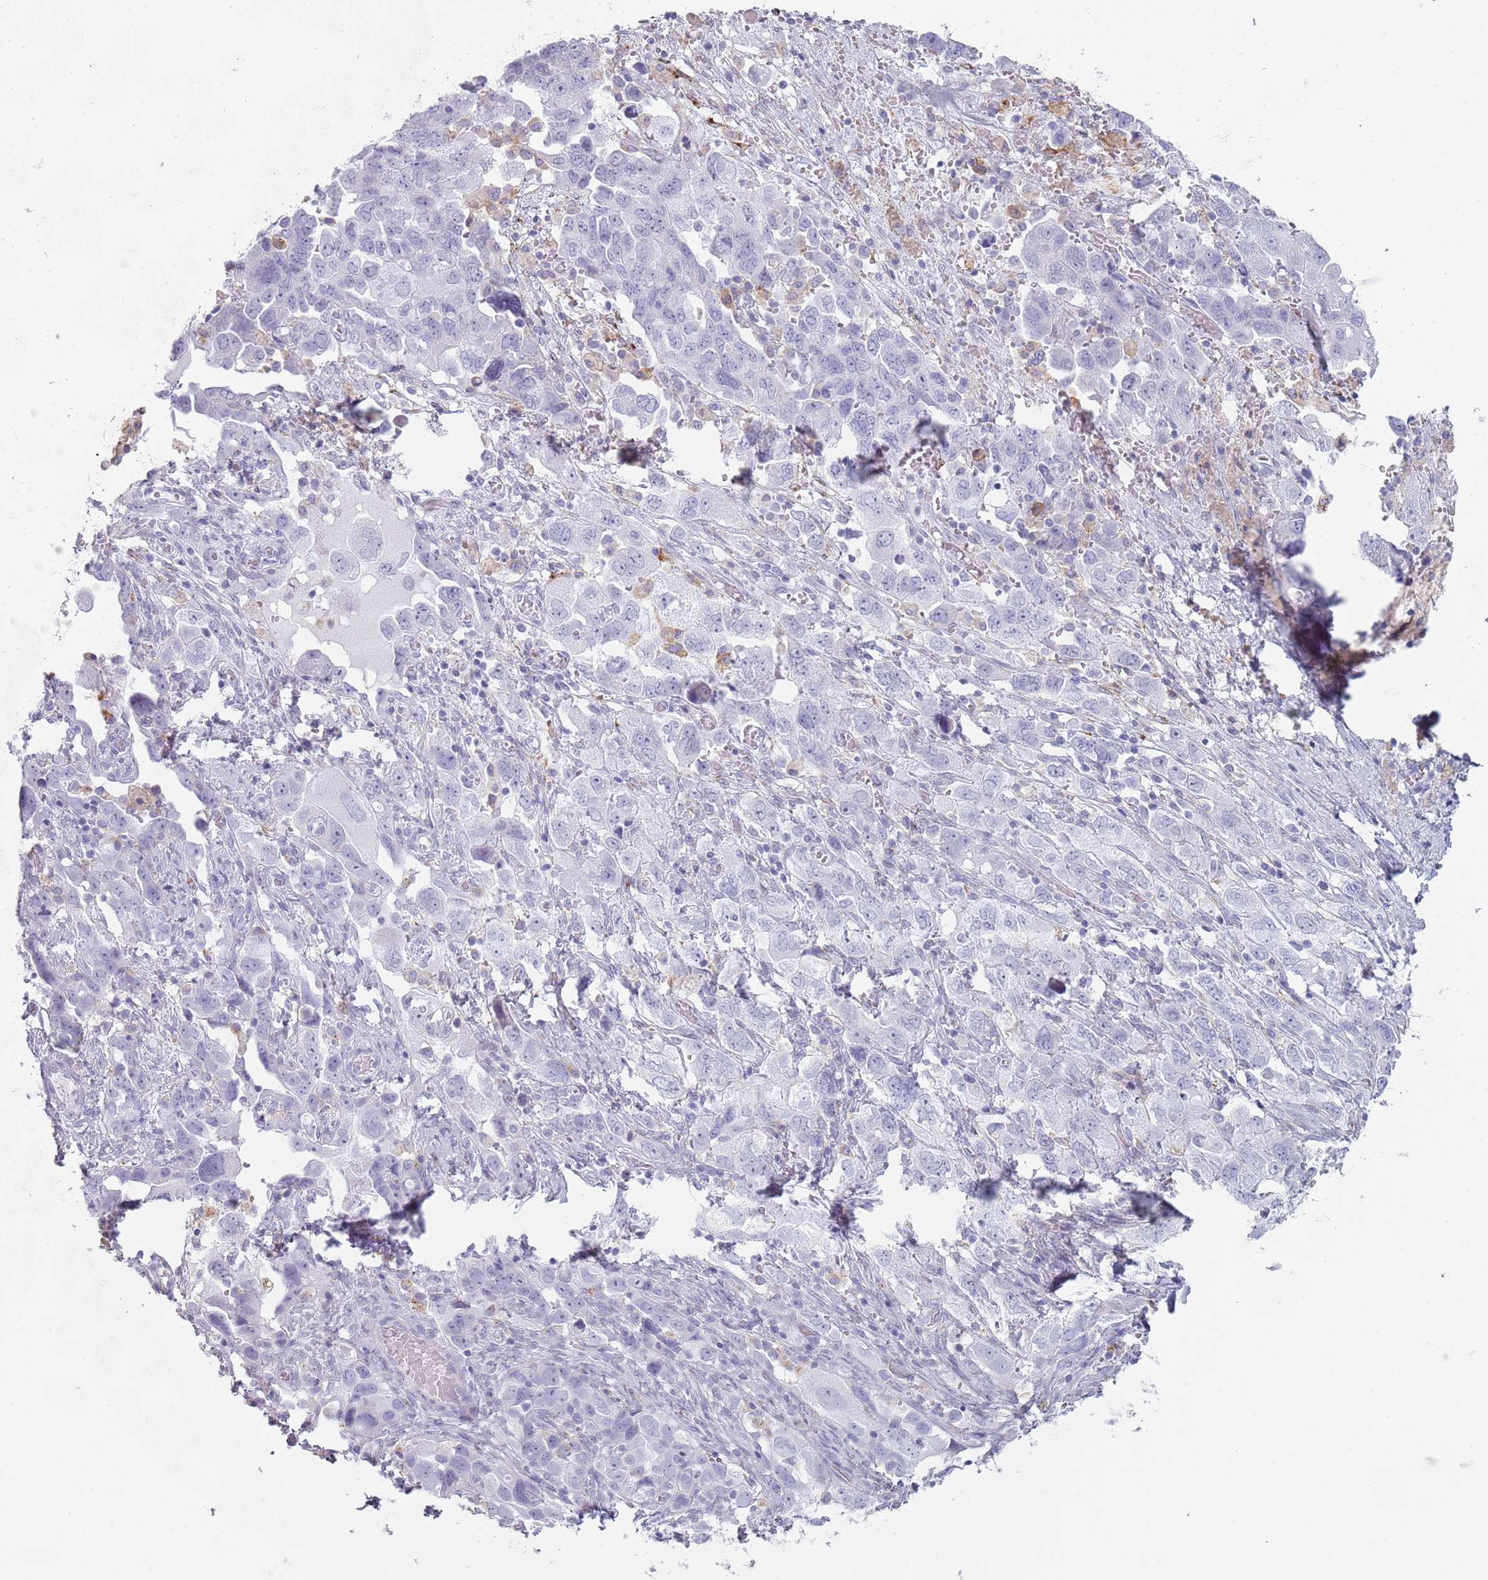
{"staining": {"intensity": "negative", "quantity": "none", "location": "none"}, "tissue": "ovarian cancer", "cell_type": "Tumor cells", "image_type": "cancer", "snomed": [{"axis": "morphology", "description": "Carcinoma, NOS"}, {"axis": "morphology", "description": "Cystadenocarcinoma, serous, NOS"}, {"axis": "topography", "description": "Ovary"}], "caption": "Ovarian carcinoma stained for a protein using immunohistochemistry reveals no expression tumor cells.", "gene": "COLEC12", "patient": {"sex": "female", "age": 69}}